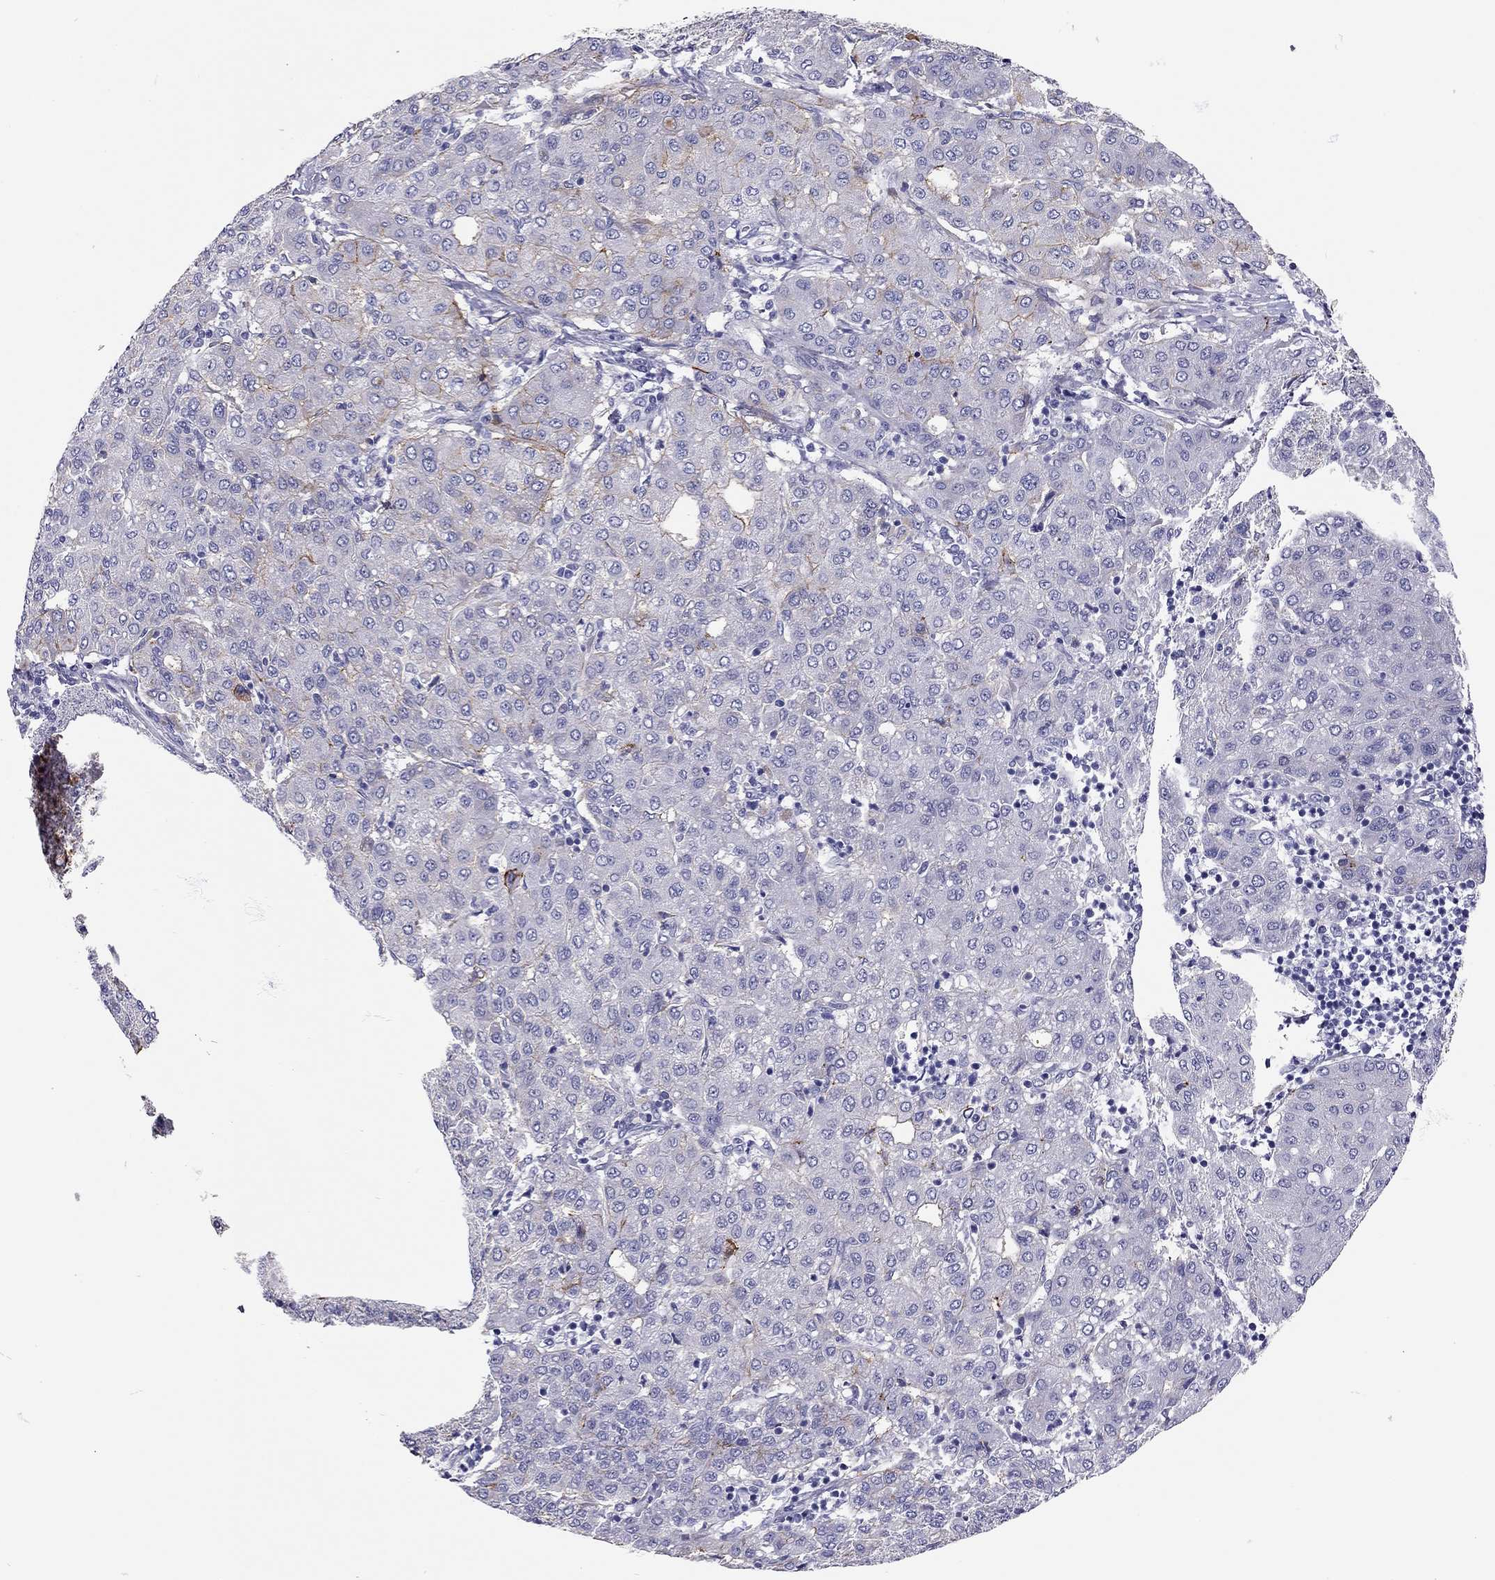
{"staining": {"intensity": "moderate", "quantity": "<25%", "location": "cytoplasmic/membranous"}, "tissue": "liver cancer", "cell_type": "Tumor cells", "image_type": "cancer", "snomed": [{"axis": "morphology", "description": "Carcinoma, Hepatocellular, NOS"}, {"axis": "topography", "description": "Liver"}], "caption": "Immunohistochemistry (IHC) image of neoplastic tissue: liver cancer stained using IHC shows low levels of moderate protein expression localized specifically in the cytoplasmic/membranous of tumor cells, appearing as a cytoplasmic/membranous brown color.", "gene": "SCARB1", "patient": {"sex": "male", "age": 65}}